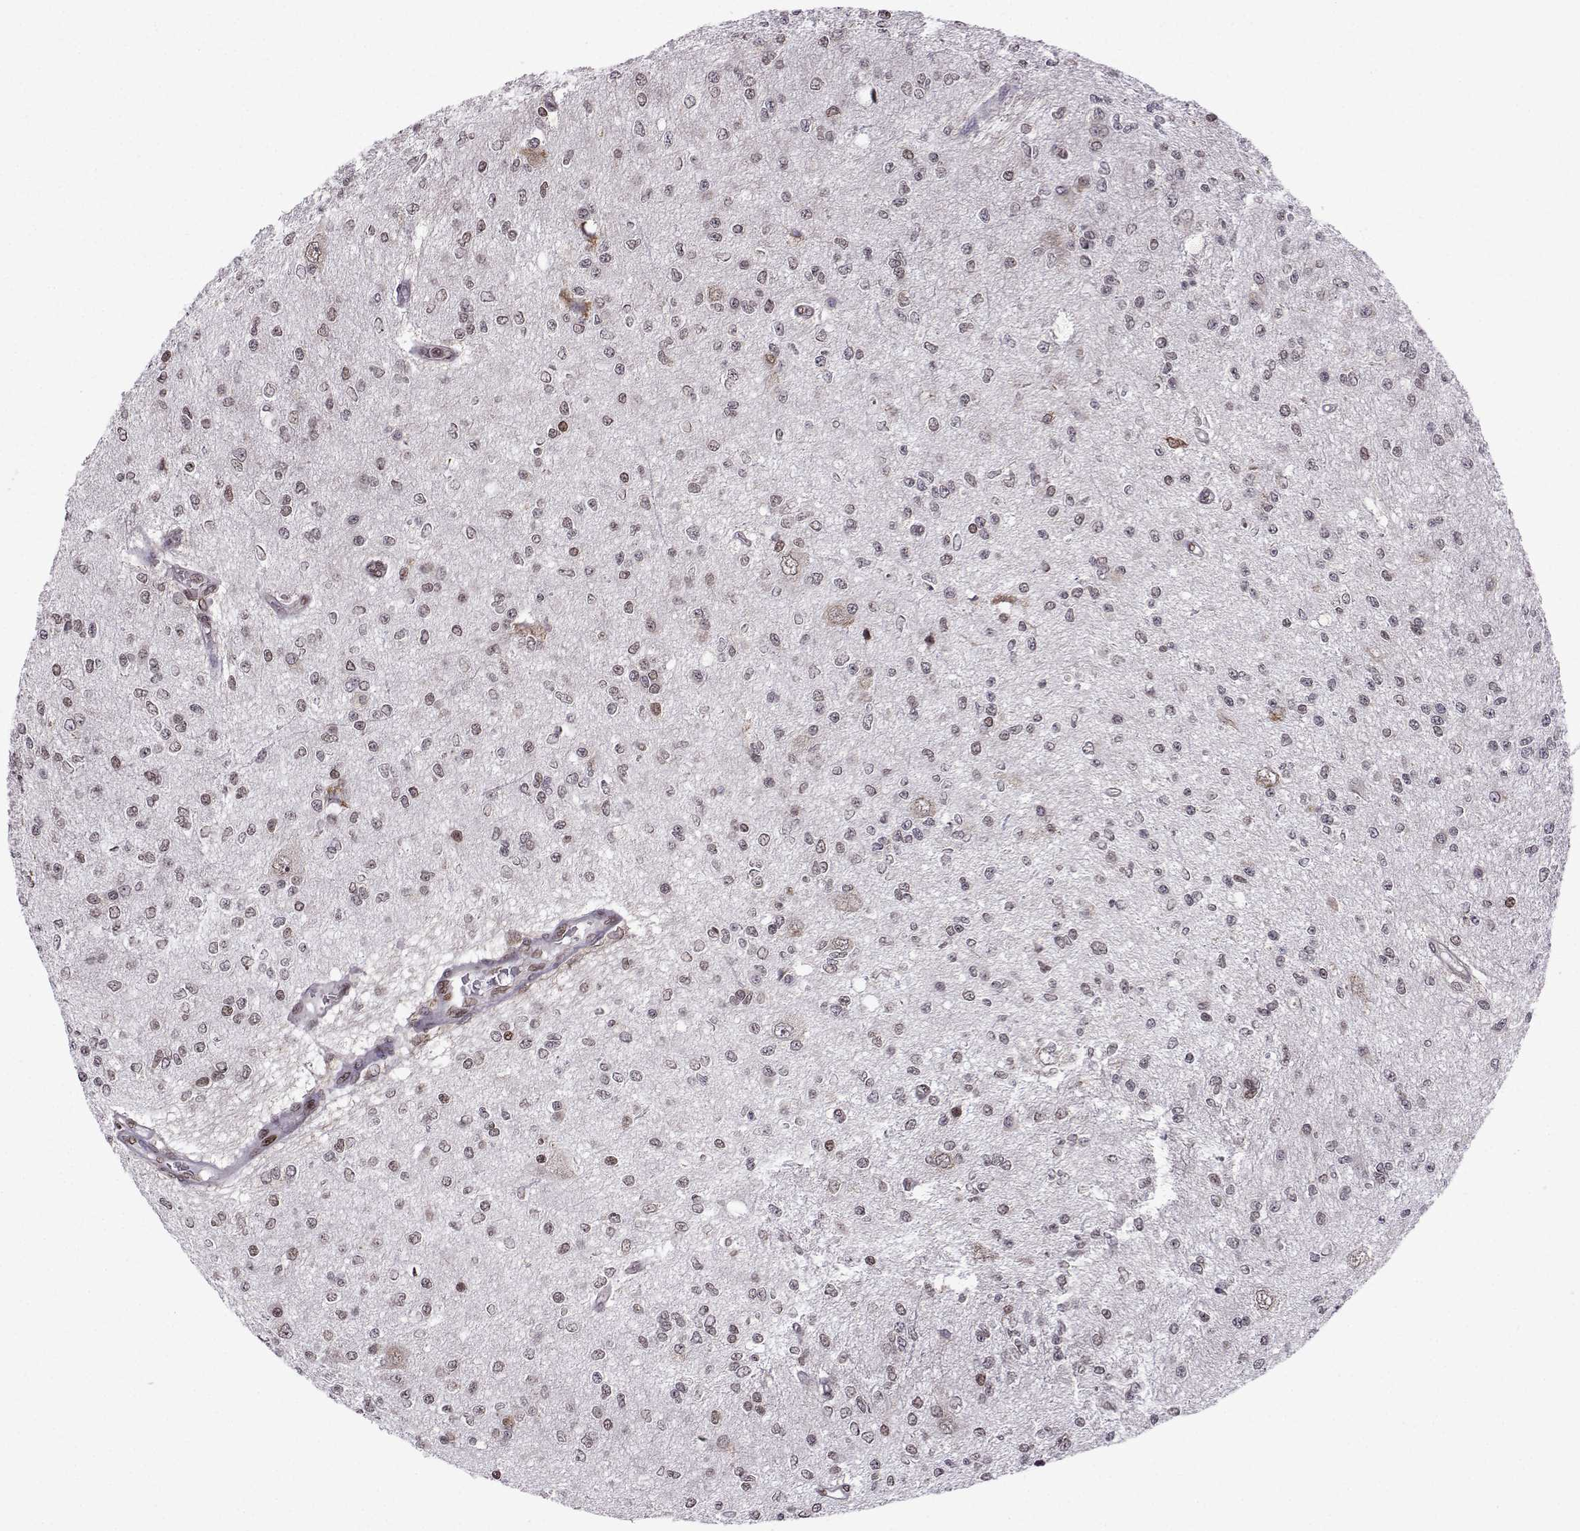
{"staining": {"intensity": "negative", "quantity": "none", "location": "none"}, "tissue": "glioma", "cell_type": "Tumor cells", "image_type": "cancer", "snomed": [{"axis": "morphology", "description": "Glioma, malignant, Low grade"}, {"axis": "topography", "description": "Brain"}], "caption": "This is an IHC histopathology image of human glioma. There is no expression in tumor cells.", "gene": "EZH1", "patient": {"sex": "male", "age": 67}}